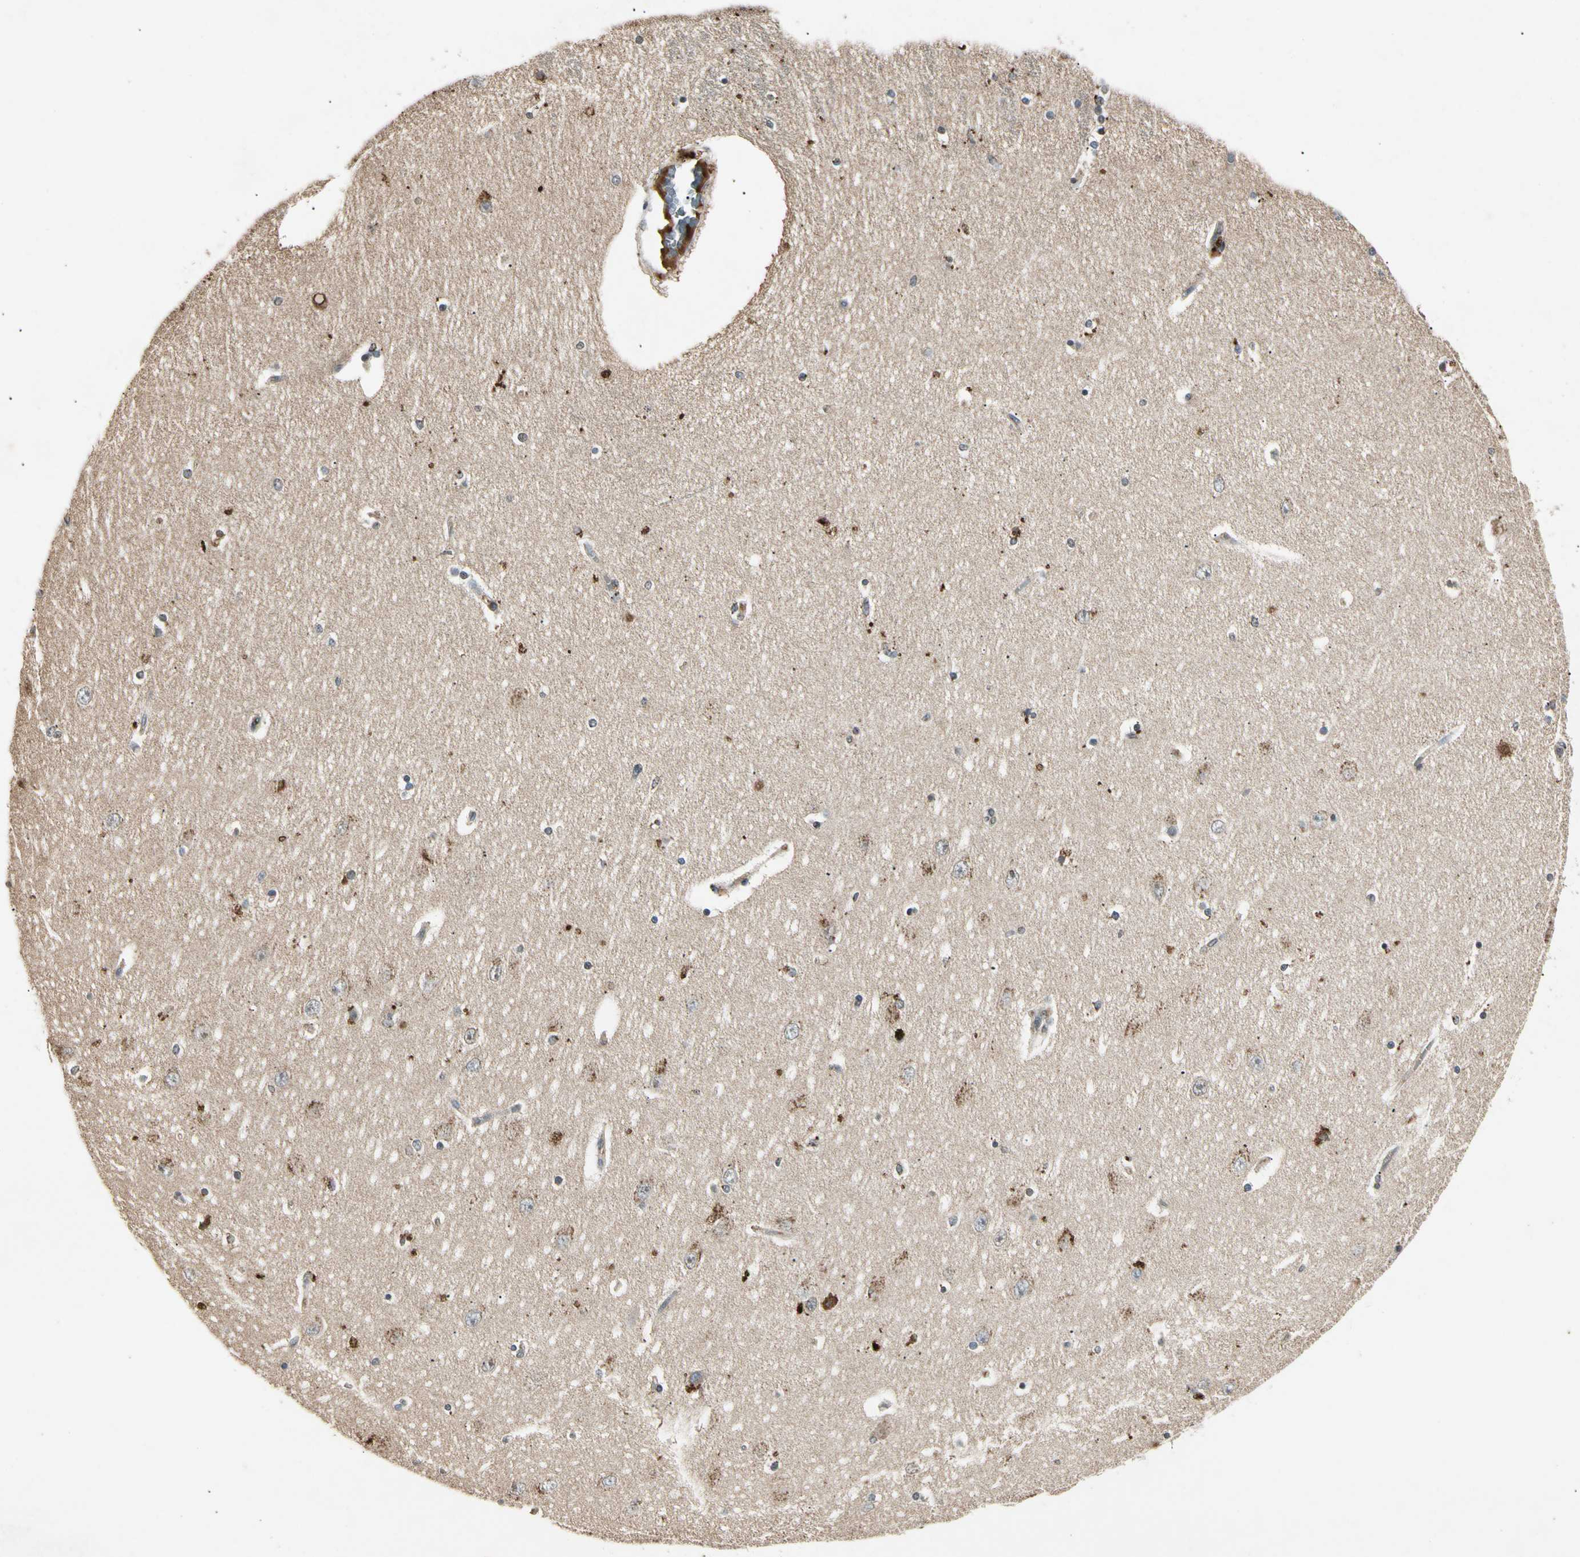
{"staining": {"intensity": "negative", "quantity": "none", "location": "none"}, "tissue": "hippocampus", "cell_type": "Glial cells", "image_type": "normal", "snomed": [{"axis": "morphology", "description": "Normal tissue, NOS"}, {"axis": "topography", "description": "Hippocampus"}], "caption": "DAB (3,3'-diaminobenzidine) immunohistochemical staining of normal human hippocampus exhibits no significant staining in glial cells.", "gene": "CP", "patient": {"sex": "female", "age": 54}}